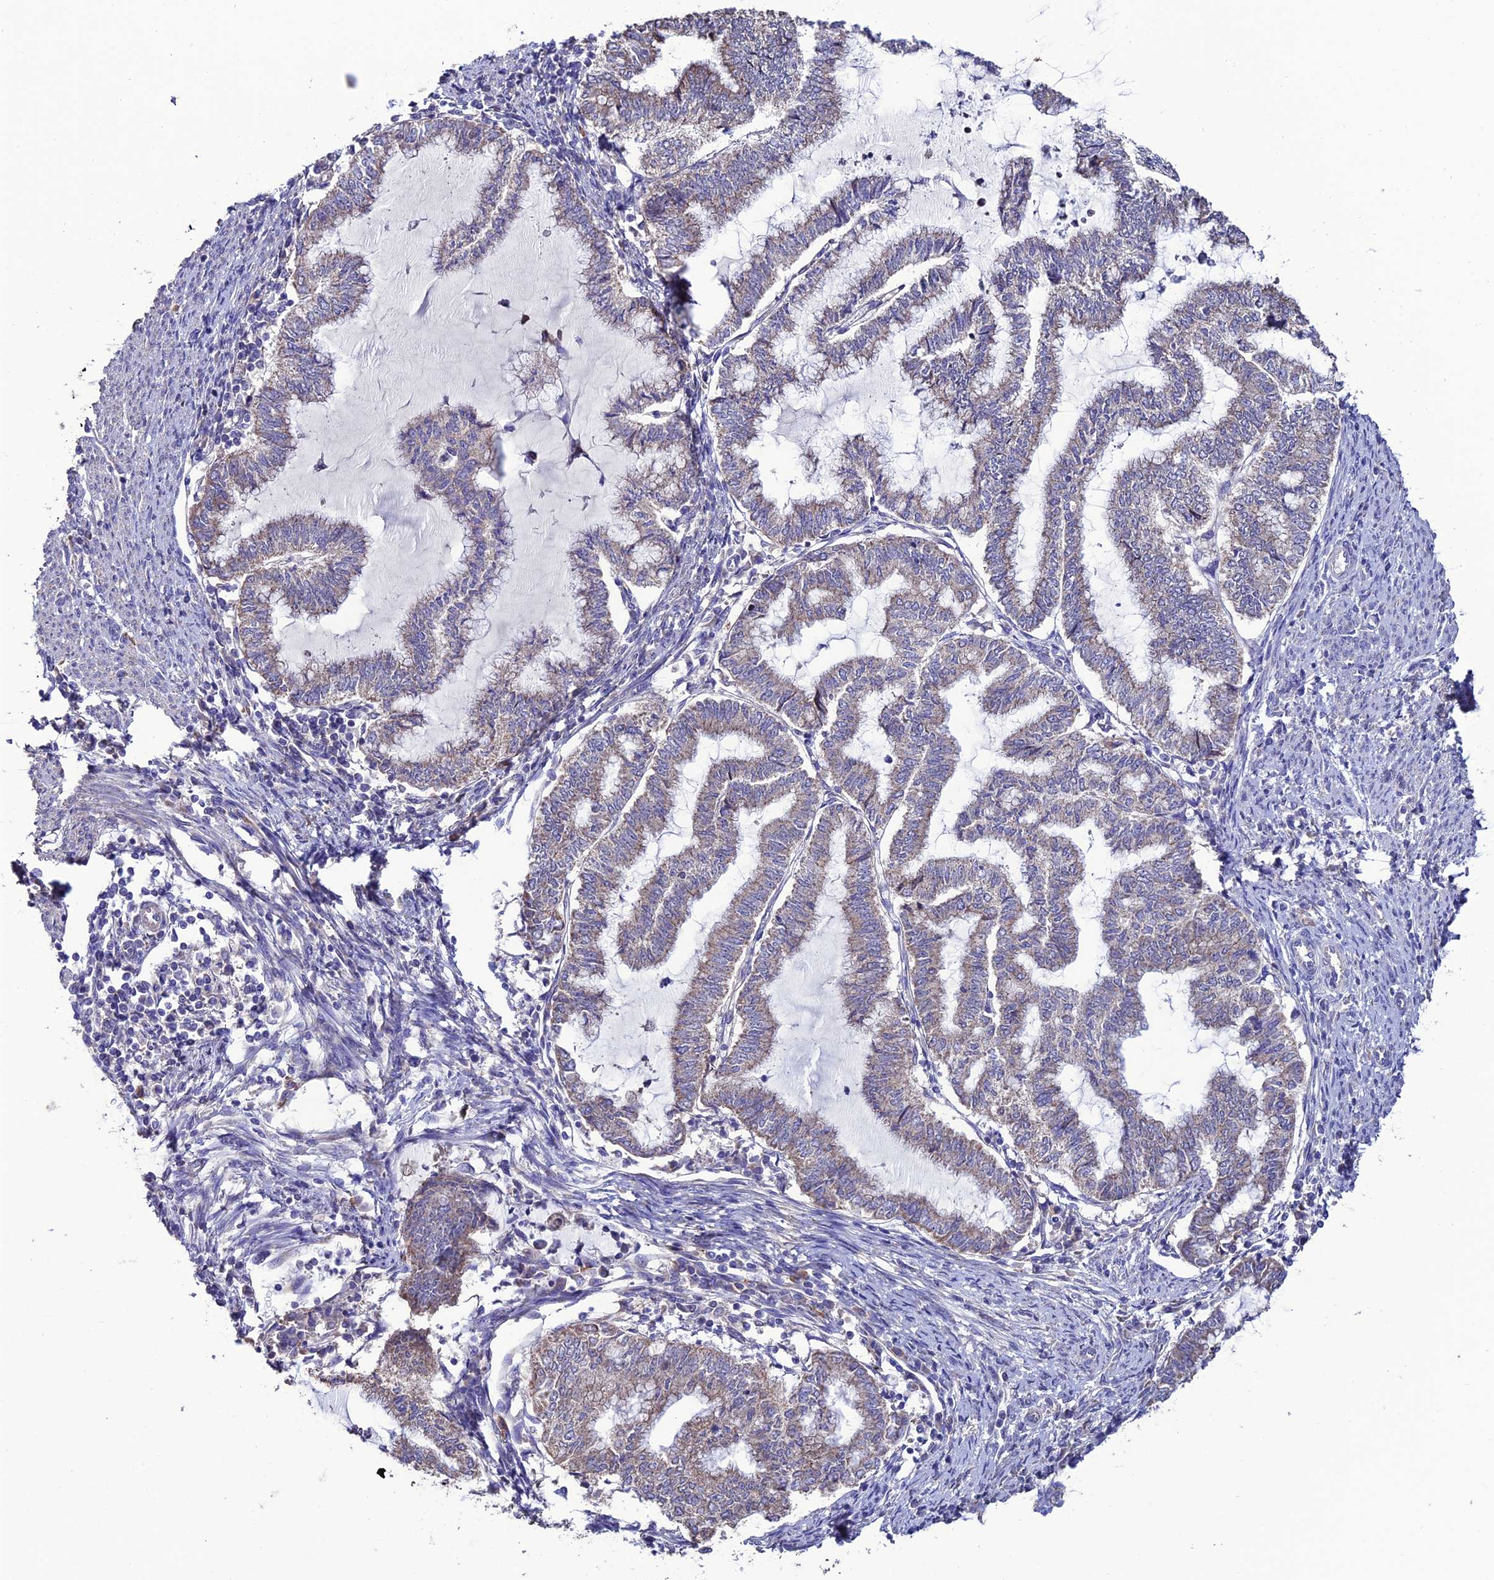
{"staining": {"intensity": "weak", "quantity": "<25%", "location": "cytoplasmic/membranous"}, "tissue": "endometrial cancer", "cell_type": "Tumor cells", "image_type": "cancer", "snomed": [{"axis": "morphology", "description": "Adenocarcinoma, NOS"}, {"axis": "topography", "description": "Endometrium"}], "caption": "IHC of endometrial cancer demonstrates no expression in tumor cells.", "gene": "HOGA1", "patient": {"sex": "female", "age": 79}}